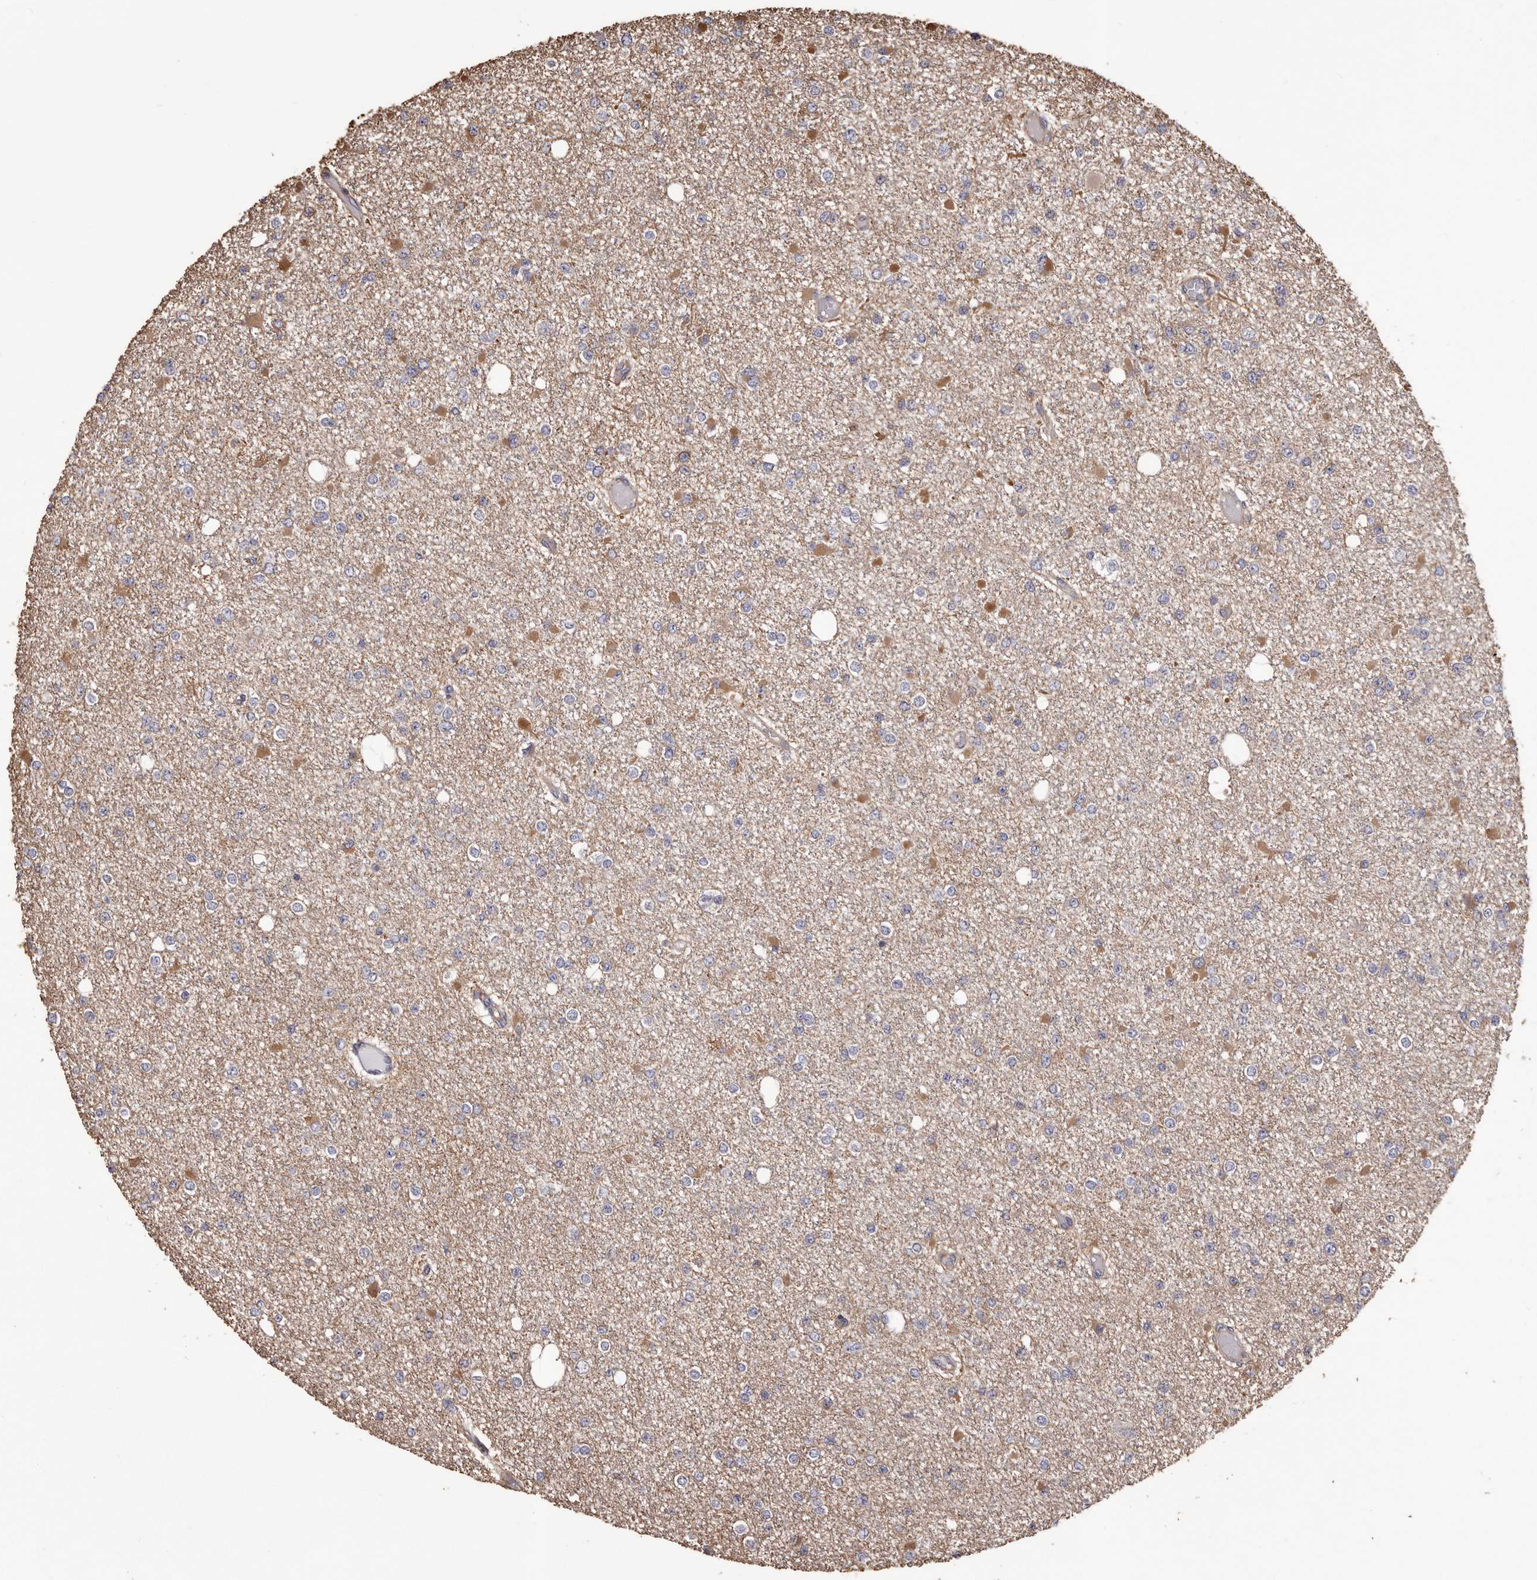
{"staining": {"intensity": "negative", "quantity": "none", "location": "none"}, "tissue": "glioma", "cell_type": "Tumor cells", "image_type": "cancer", "snomed": [{"axis": "morphology", "description": "Glioma, malignant, Low grade"}, {"axis": "topography", "description": "Brain"}], "caption": "This is an immunohistochemistry (IHC) histopathology image of glioma. There is no positivity in tumor cells.", "gene": "CEP104", "patient": {"sex": "female", "age": 22}}